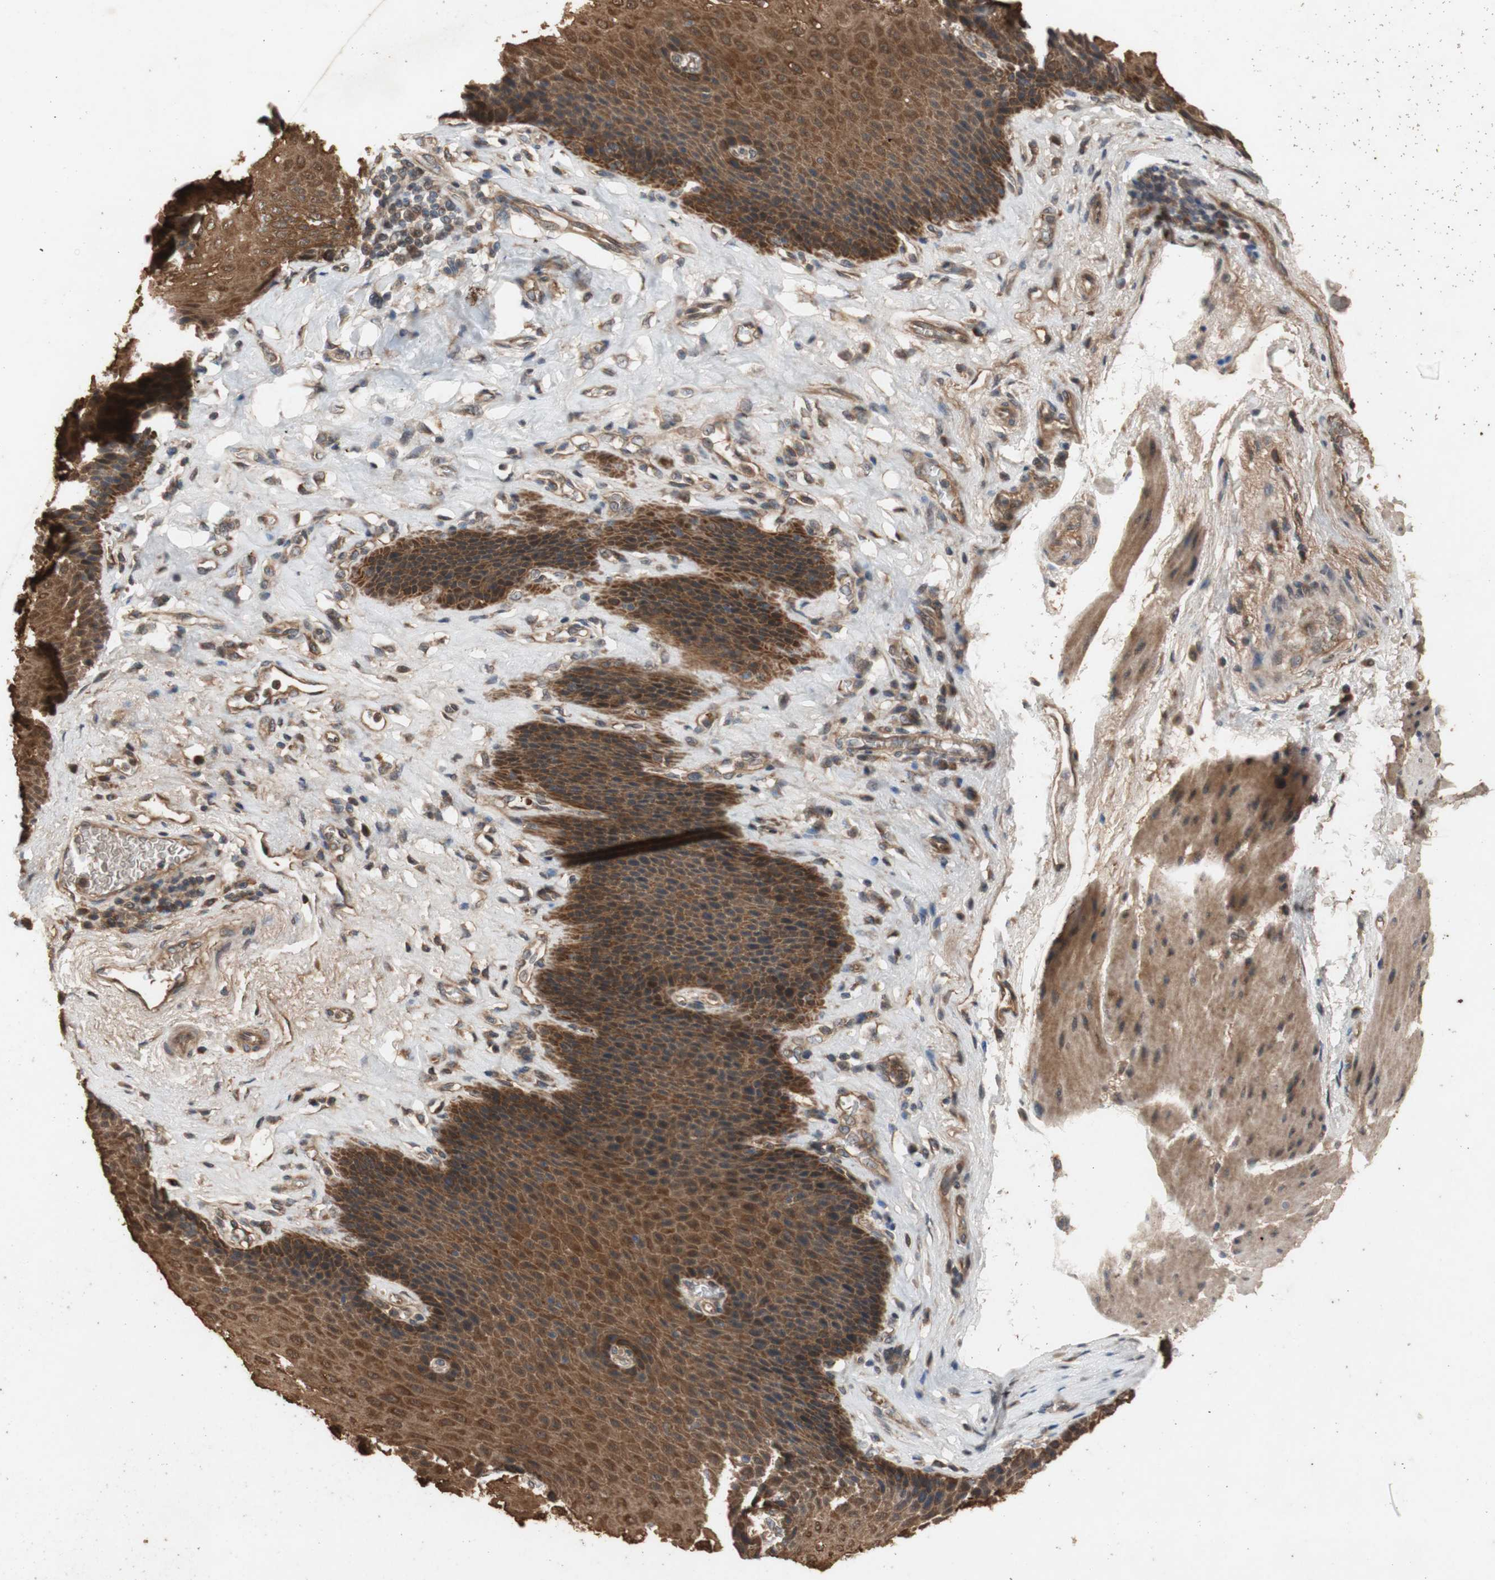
{"staining": {"intensity": "moderate", "quantity": ">75%", "location": "cytoplasmic/membranous"}, "tissue": "esophagus", "cell_type": "Squamous epithelial cells", "image_type": "normal", "snomed": [{"axis": "morphology", "description": "Normal tissue, NOS"}, {"axis": "topography", "description": "Esophagus"}], "caption": "Squamous epithelial cells demonstrate medium levels of moderate cytoplasmic/membranous expression in about >75% of cells in unremarkable esophagus. The staining was performed using DAB, with brown indicating positive protein expression. Nuclei are stained blue with hematoxylin.", "gene": "PKN1", "patient": {"sex": "female", "age": 72}}